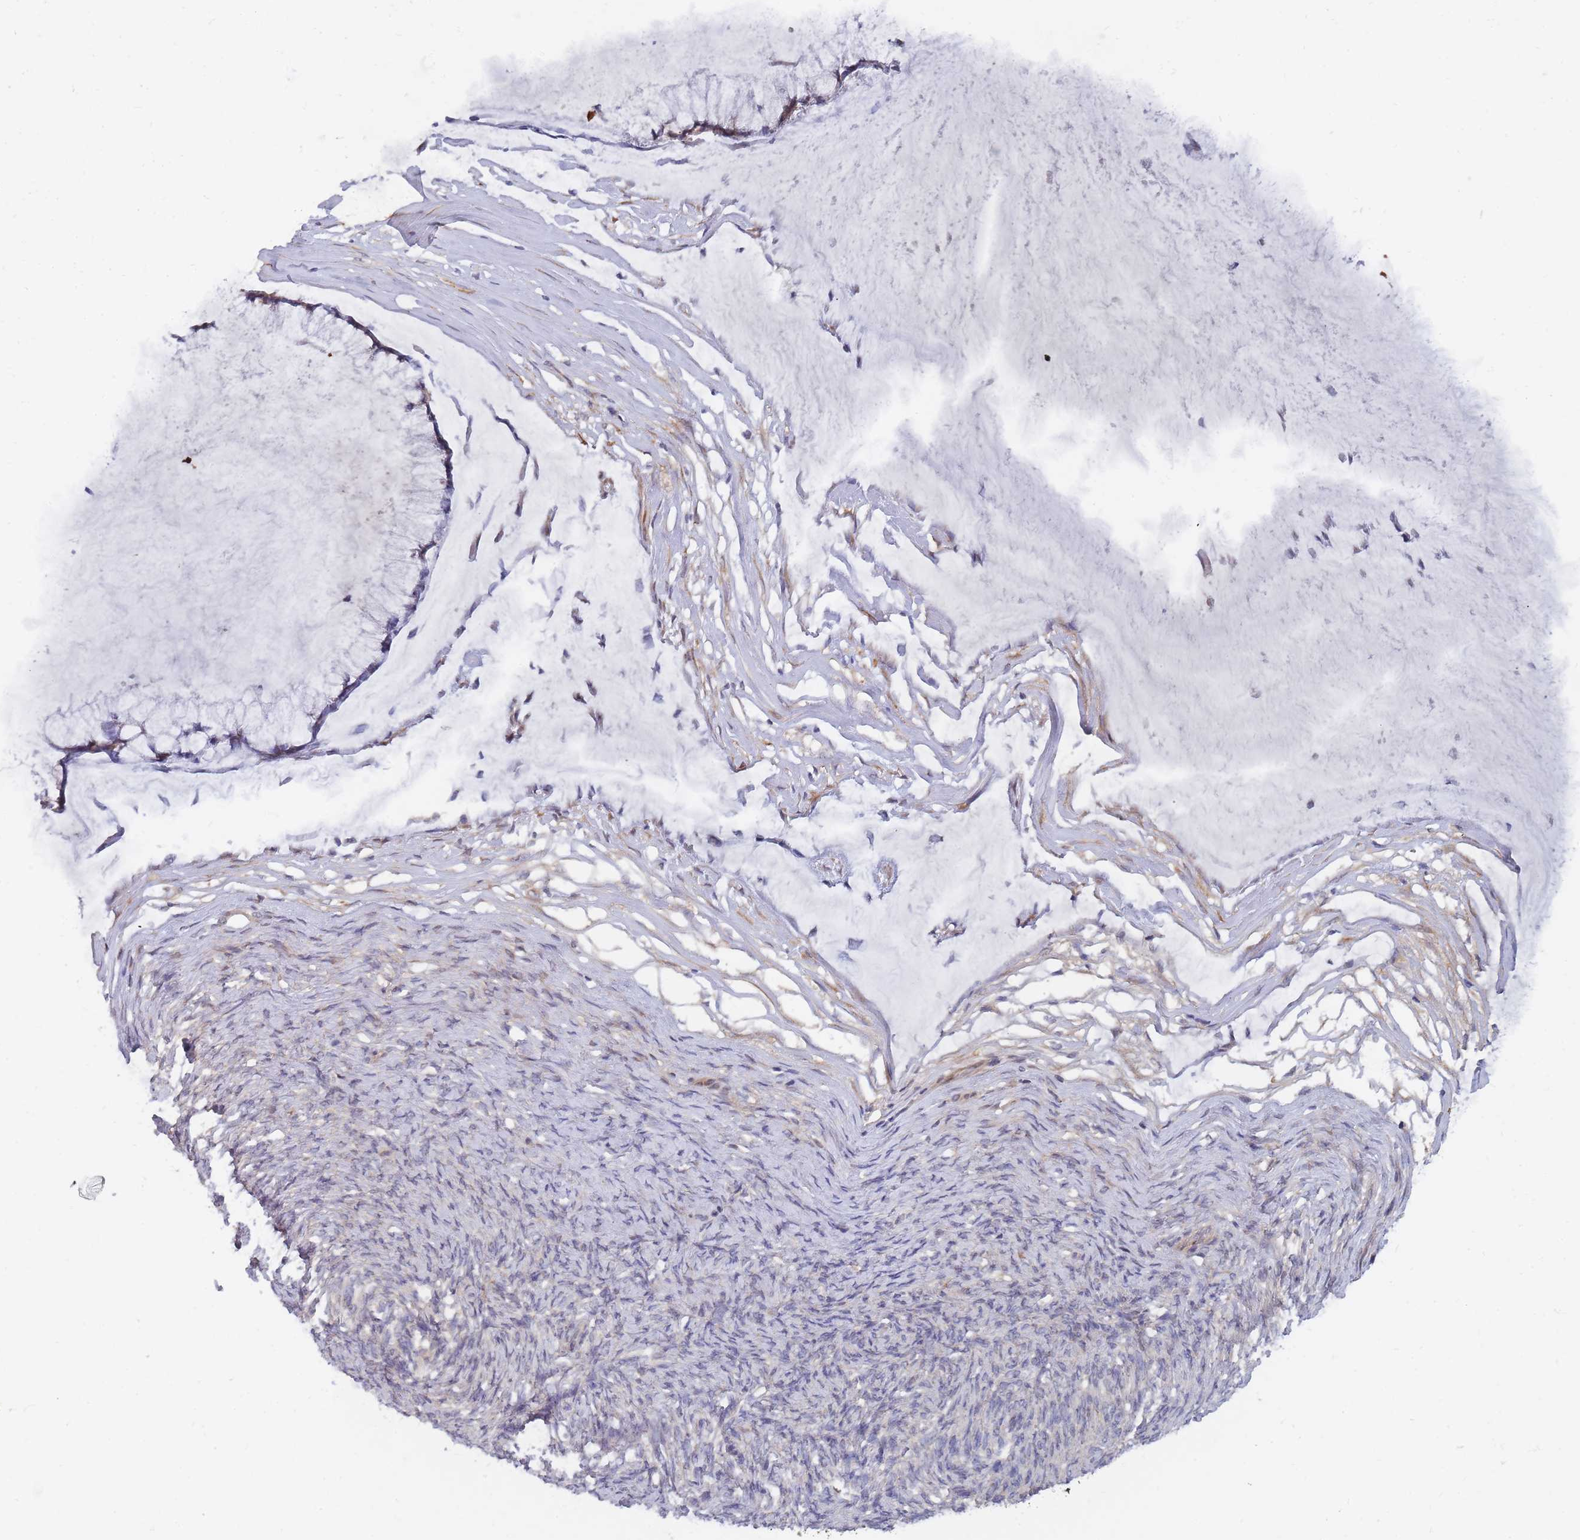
{"staining": {"intensity": "negative", "quantity": "none", "location": "none"}, "tissue": "ovarian cancer", "cell_type": "Tumor cells", "image_type": "cancer", "snomed": [{"axis": "morphology", "description": "Cystadenocarcinoma, mucinous, NOS"}, {"axis": "topography", "description": "Ovary"}], "caption": "Mucinous cystadenocarcinoma (ovarian) was stained to show a protein in brown. There is no significant staining in tumor cells. (DAB immunohistochemistry (IHC) visualized using brightfield microscopy, high magnification).", "gene": "SLC35F5", "patient": {"sex": "female", "age": 42}}